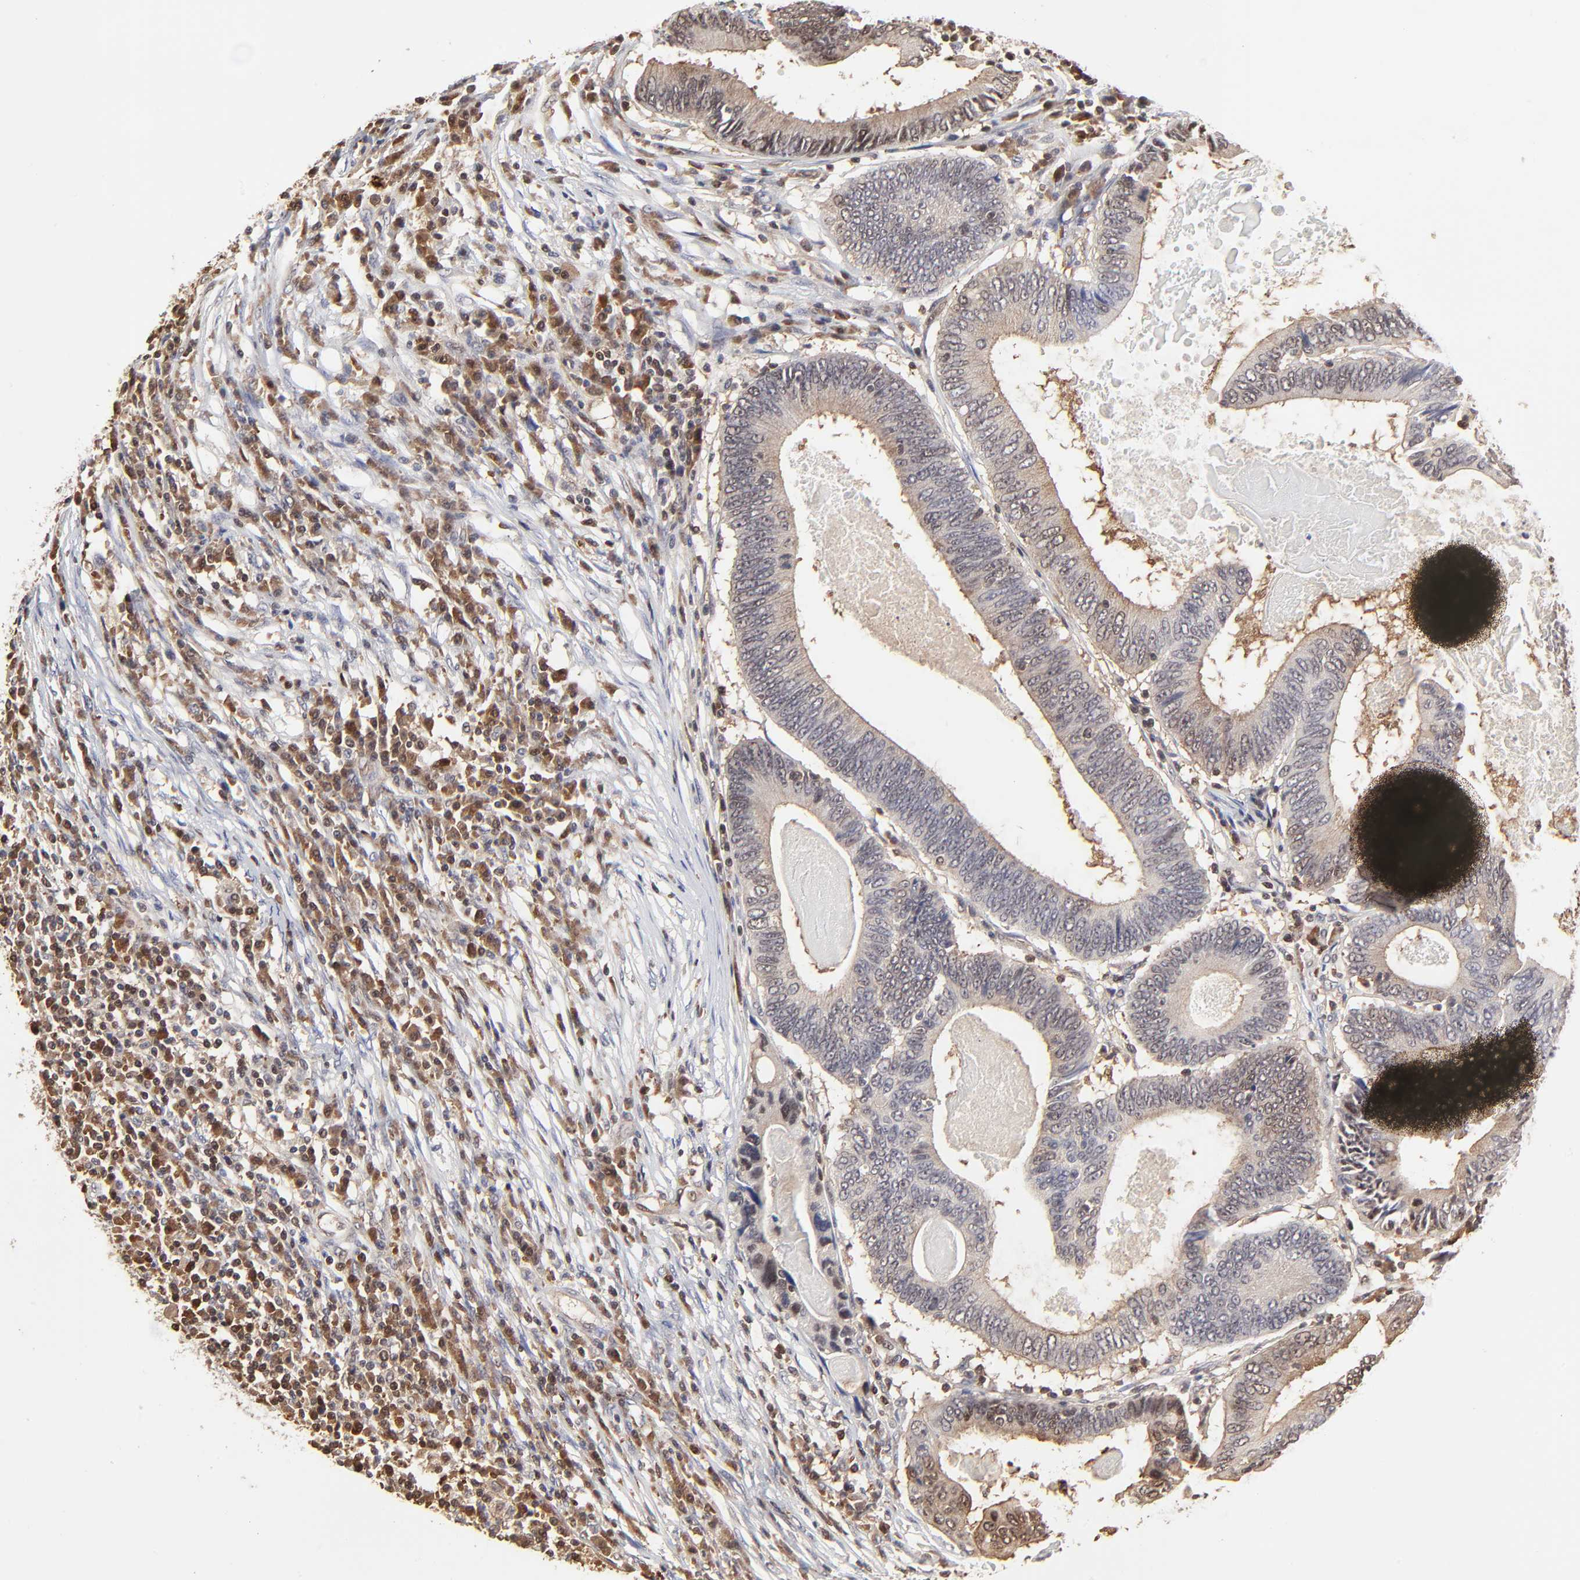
{"staining": {"intensity": "weak", "quantity": ">75%", "location": "cytoplasmic/membranous"}, "tissue": "colorectal cancer", "cell_type": "Tumor cells", "image_type": "cancer", "snomed": [{"axis": "morphology", "description": "Adenocarcinoma, NOS"}, {"axis": "topography", "description": "Colon"}], "caption": "Immunohistochemical staining of human adenocarcinoma (colorectal) reveals weak cytoplasmic/membranous protein staining in about >75% of tumor cells. (Stains: DAB in brown, nuclei in blue, Microscopy: brightfield microscopy at high magnification).", "gene": "CASP3", "patient": {"sex": "female", "age": 78}}